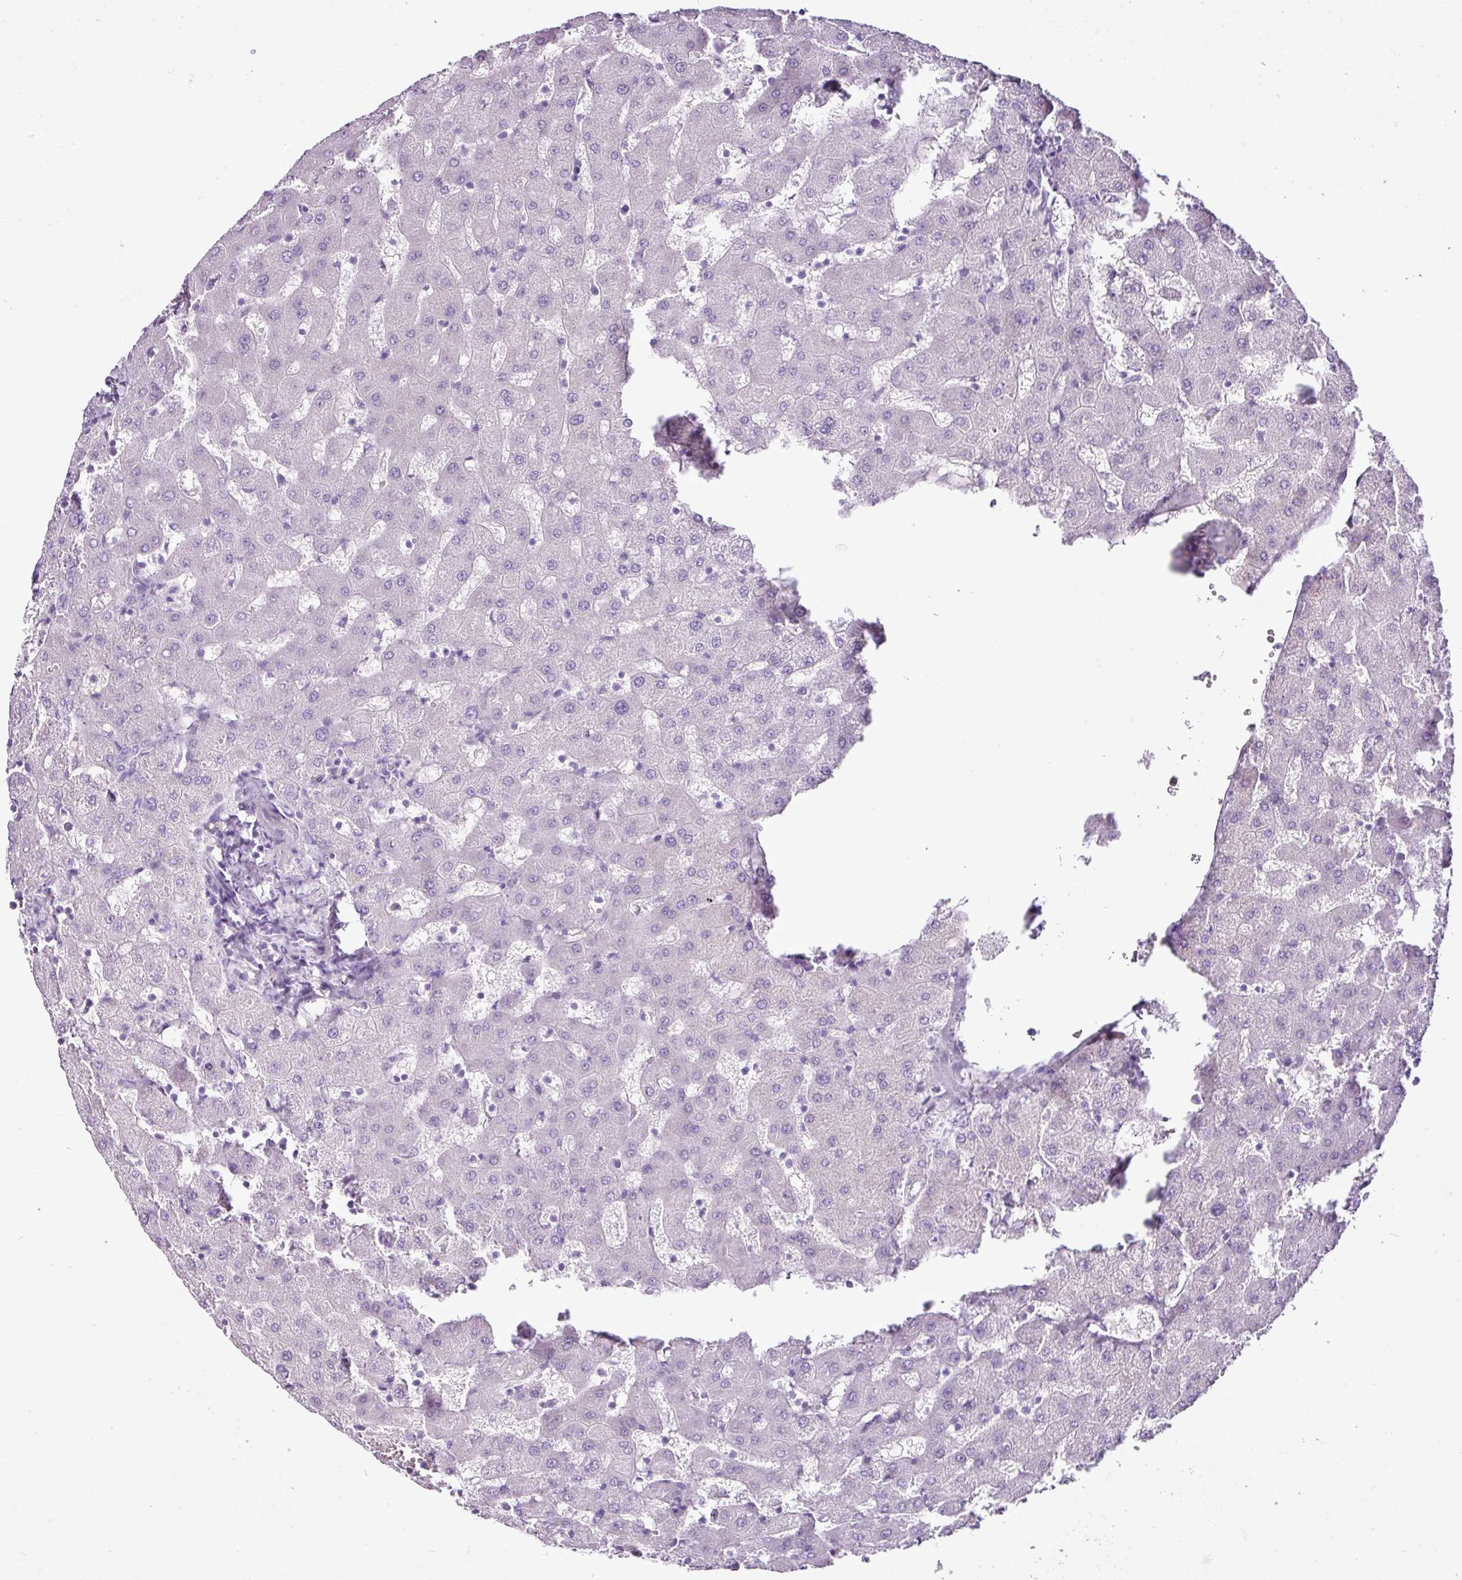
{"staining": {"intensity": "negative", "quantity": "none", "location": "none"}, "tissue": "liver", "cell_type": "Cholangiocytes", "image_type": "normal", "snomed": [{"axis": "morphology", "description": "Normal tissue, NOS"}, {"axis": "topography", "description": "Liver"}], "caption": "The histopathology image reveals no significant positivity in cholangiocytes of liver.", "gene": "LILRB4", "patient": {"sex": "female", "age": 63}}